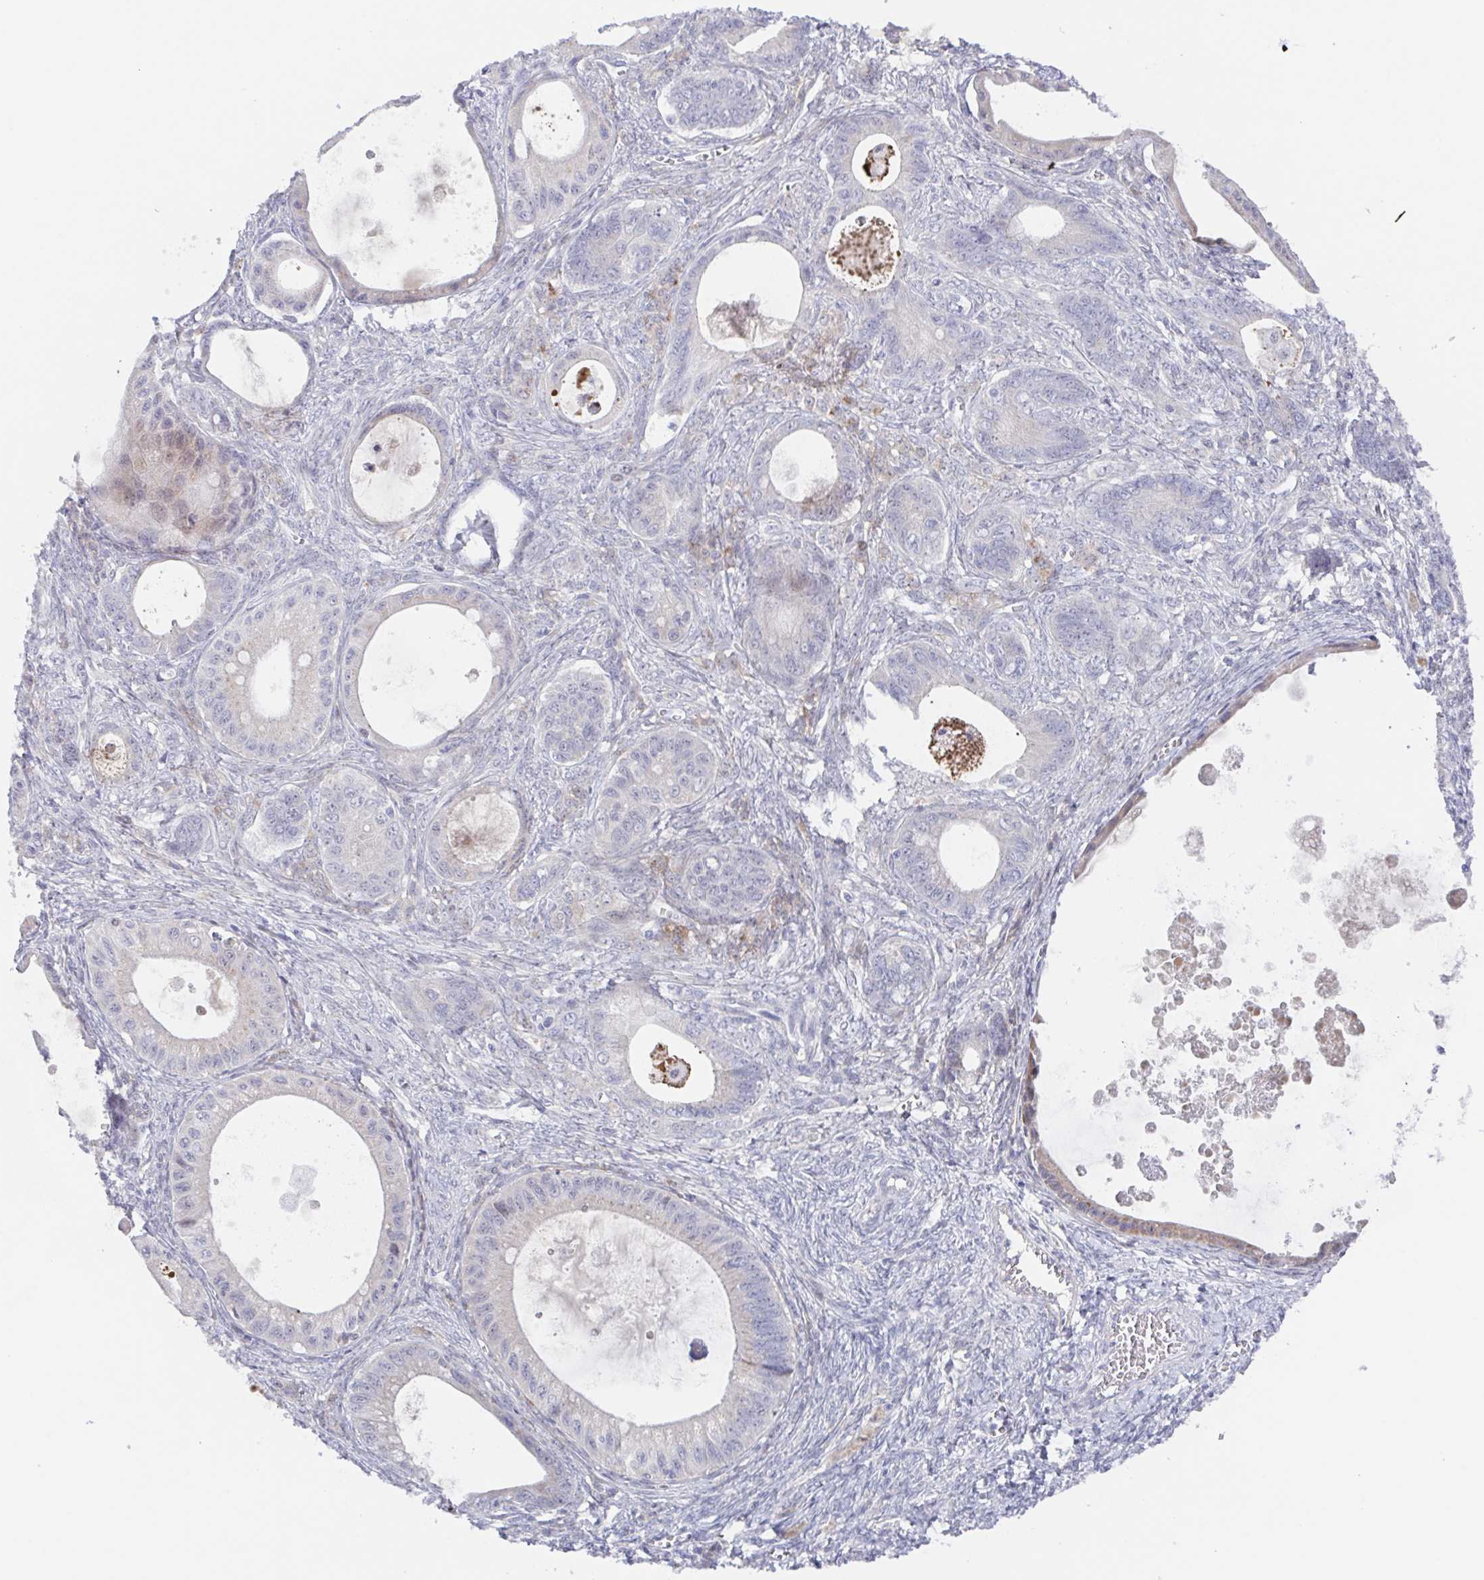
{"staining": {"intensity": "negative", "quantity": "none", "location": "none"}, "tissue": "ovarian cancer", "cell_type": "Tumor cells", "image_type": "cancer", "snomed": [{"axis": "morphology", "description": "Cystadenocarcinoma, mucinous, NOS"}, {"axis": "topography", "description": "Ovary"}], "caption": "This is an immunohistochemistry (IHC) photomicrograph of ovarian cancer. There is no staining in tumor cells.", "gene": "POU2F3", "patient": {"sex": "female", "age": 64}}